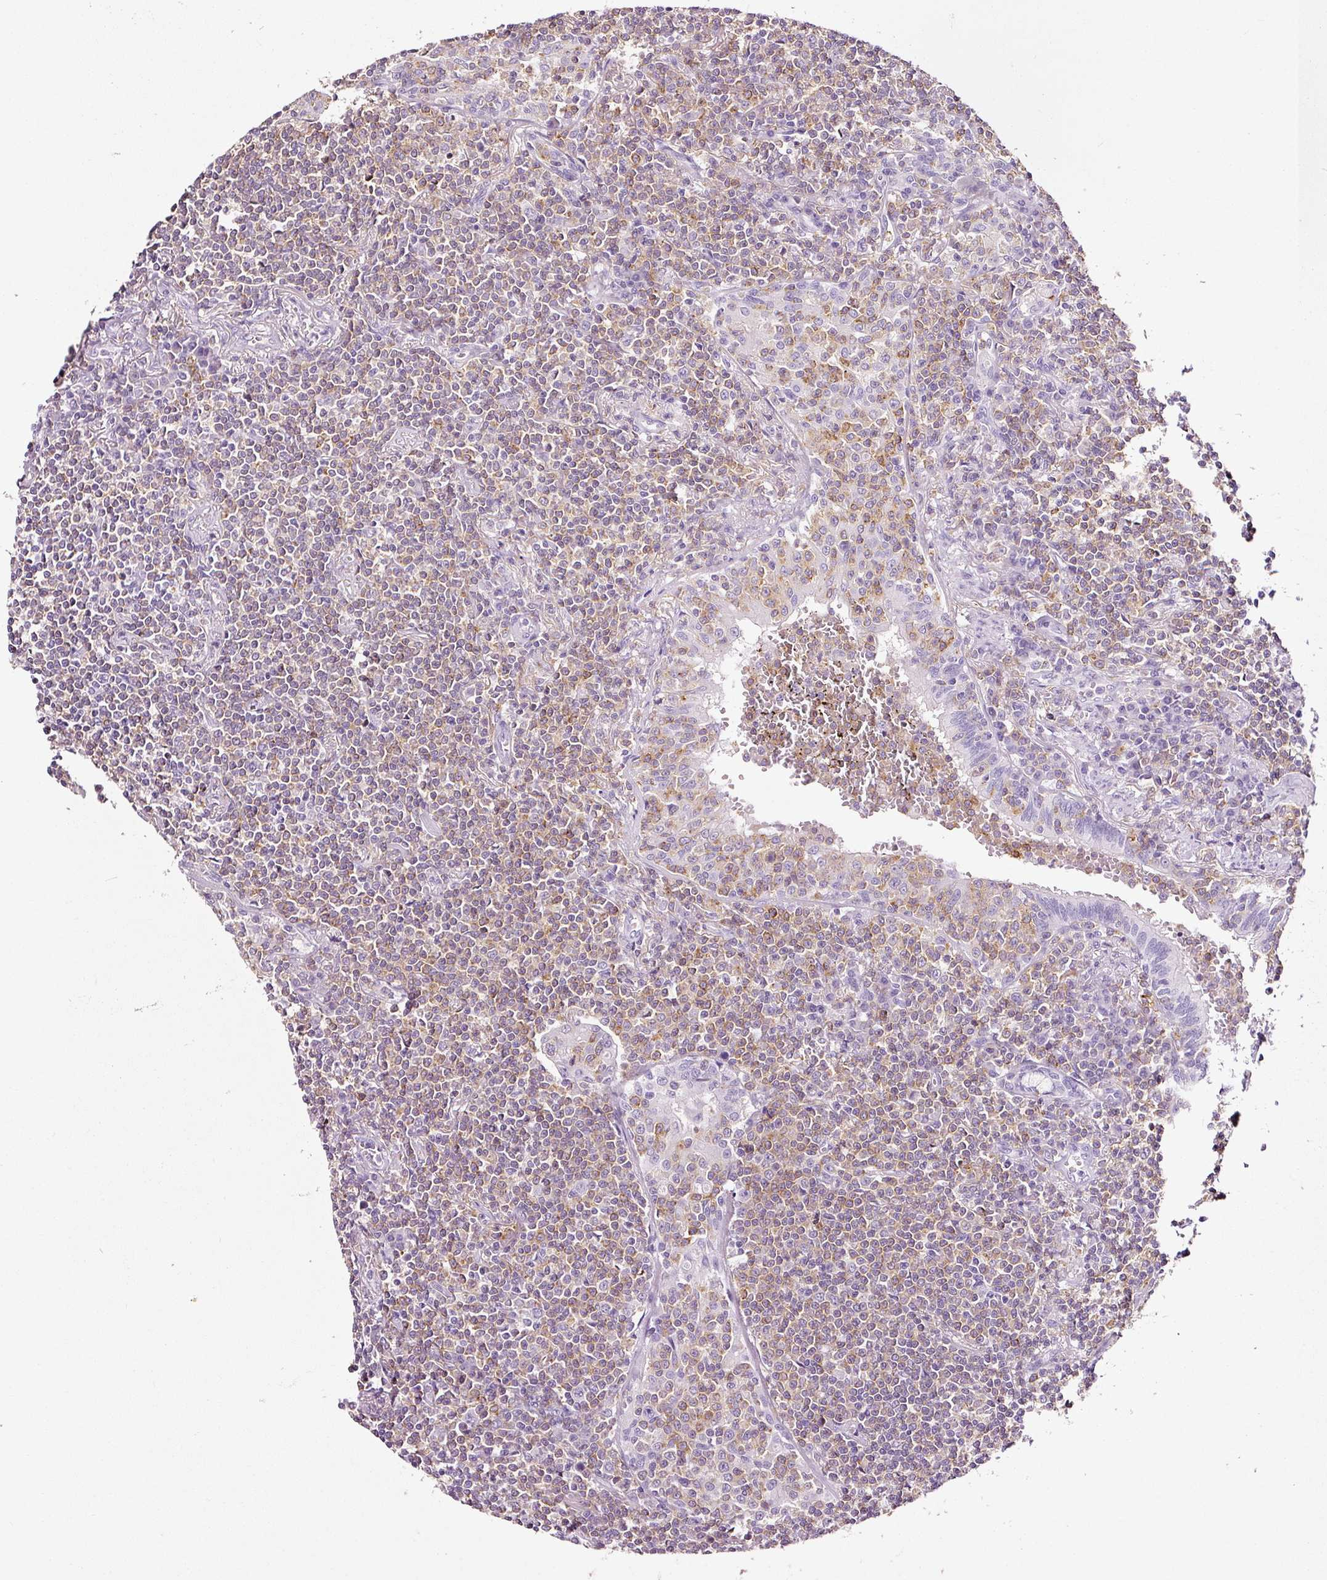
{"staining": {"intensity": "weak", "quantity": "25%-75%", "location": "cytoplasmic/membranous"}, "tissue": "lymphoma", "cell_type": "Tumor cells", "image_type": "cancer", "snomed": [{"axis": "morphology", "description": "Malignant lymphoma, non-Hodgkin's type, Low grade"}, {"axis": "topography", "description": "Lung"}], "caption": "Protein expression analysis of lymphoma reveals weak cytoplasmic/membranous staining in about 25%-75% of tumor cells.", "gene": "CYB561A3", "patient": {"sex": "female", "age": 71}}